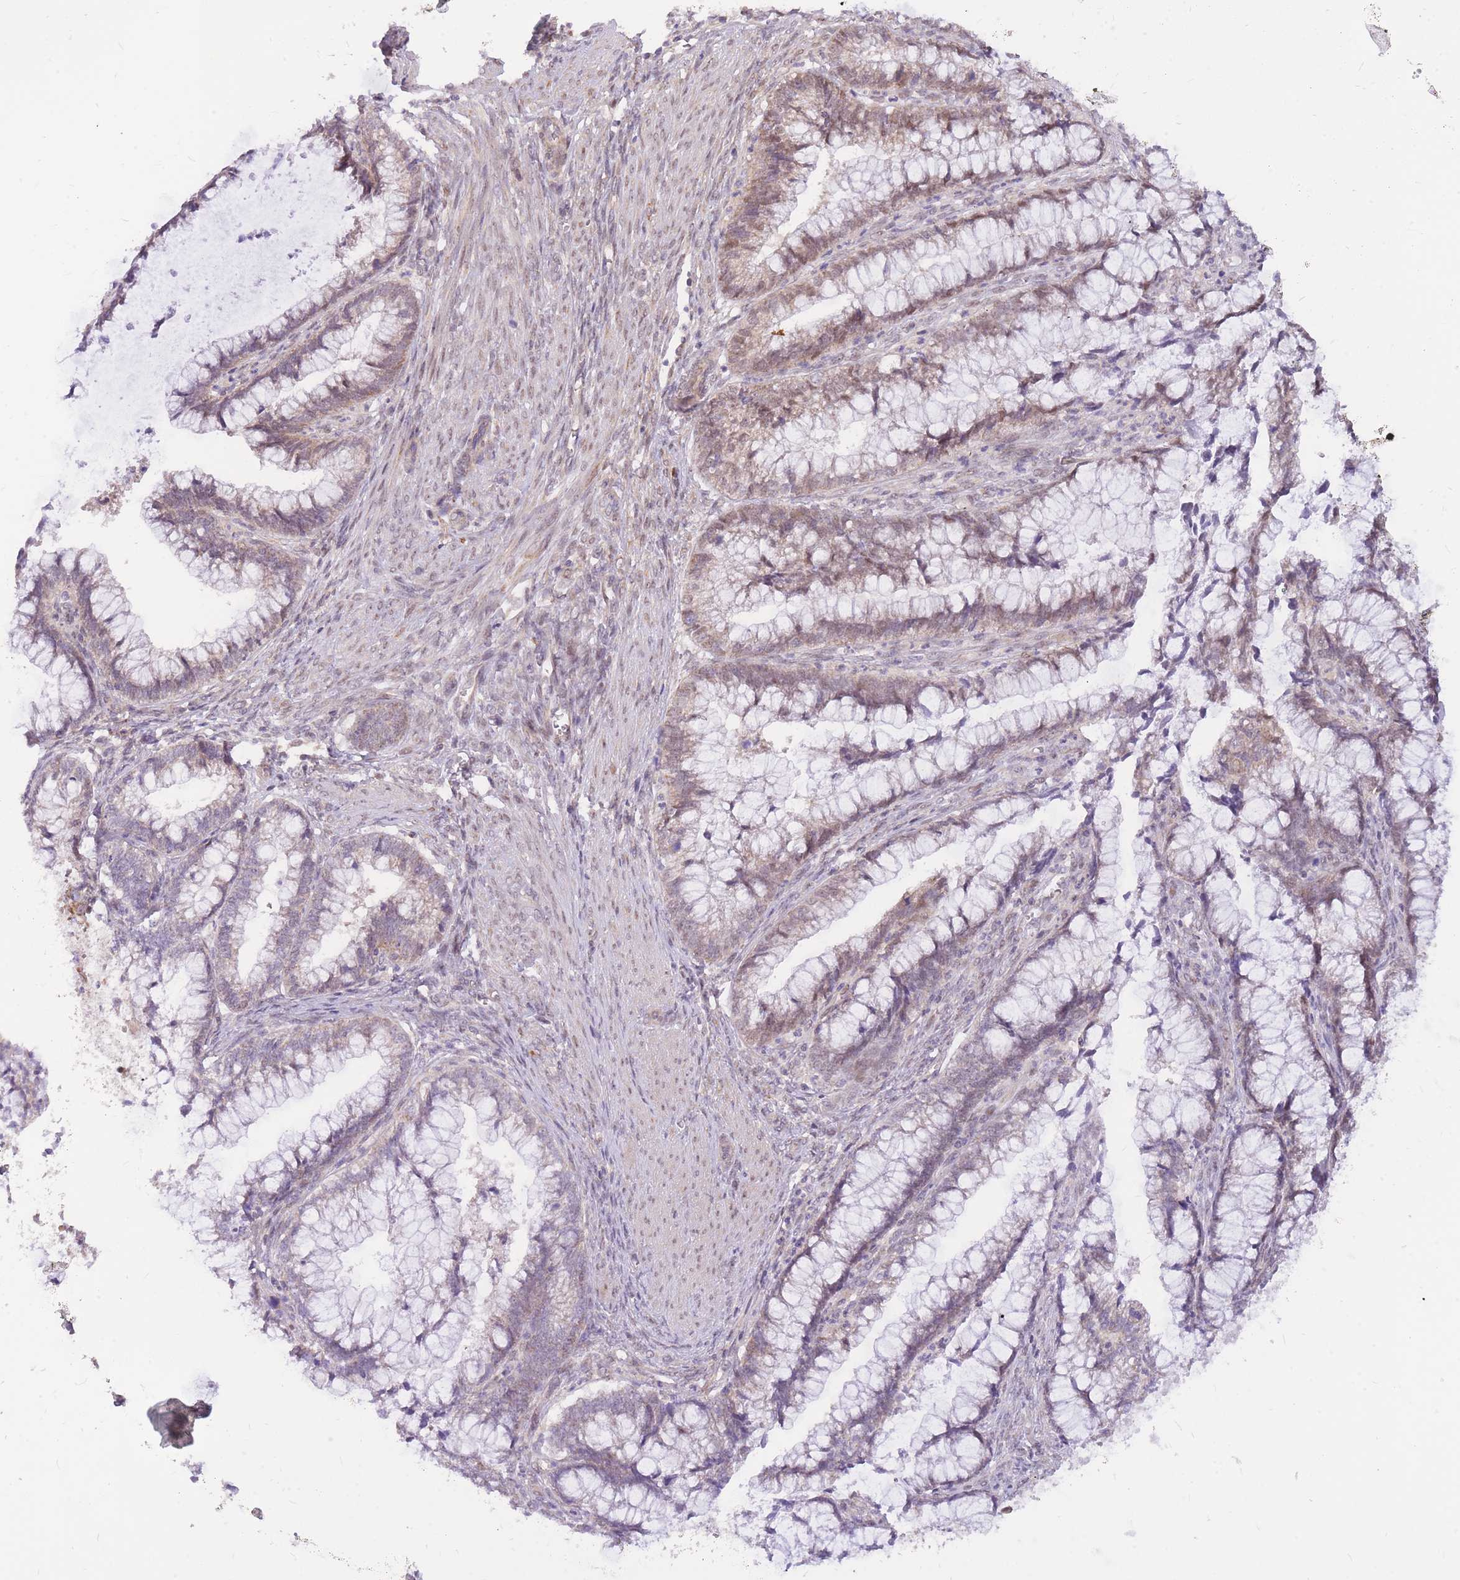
{"staining": {"intensity": "weak", "quantity": "<25%", "location": "cytoplasmic/membranous,nuclear"}, "tissue": "cervical cancer", "cell_type": "Tumor cells", "image_type": "cancer", "snomed": [{"axis": "morphology", "description": "Adenocarcinoma, NOS"}, {"axis": "topography", "description": "Cervix"}], "caption": "There is no significant positivity in tumor cells of cervical cancer.", "gene": "MINDY2", "patient": {"sex": "female", "age": 44}}